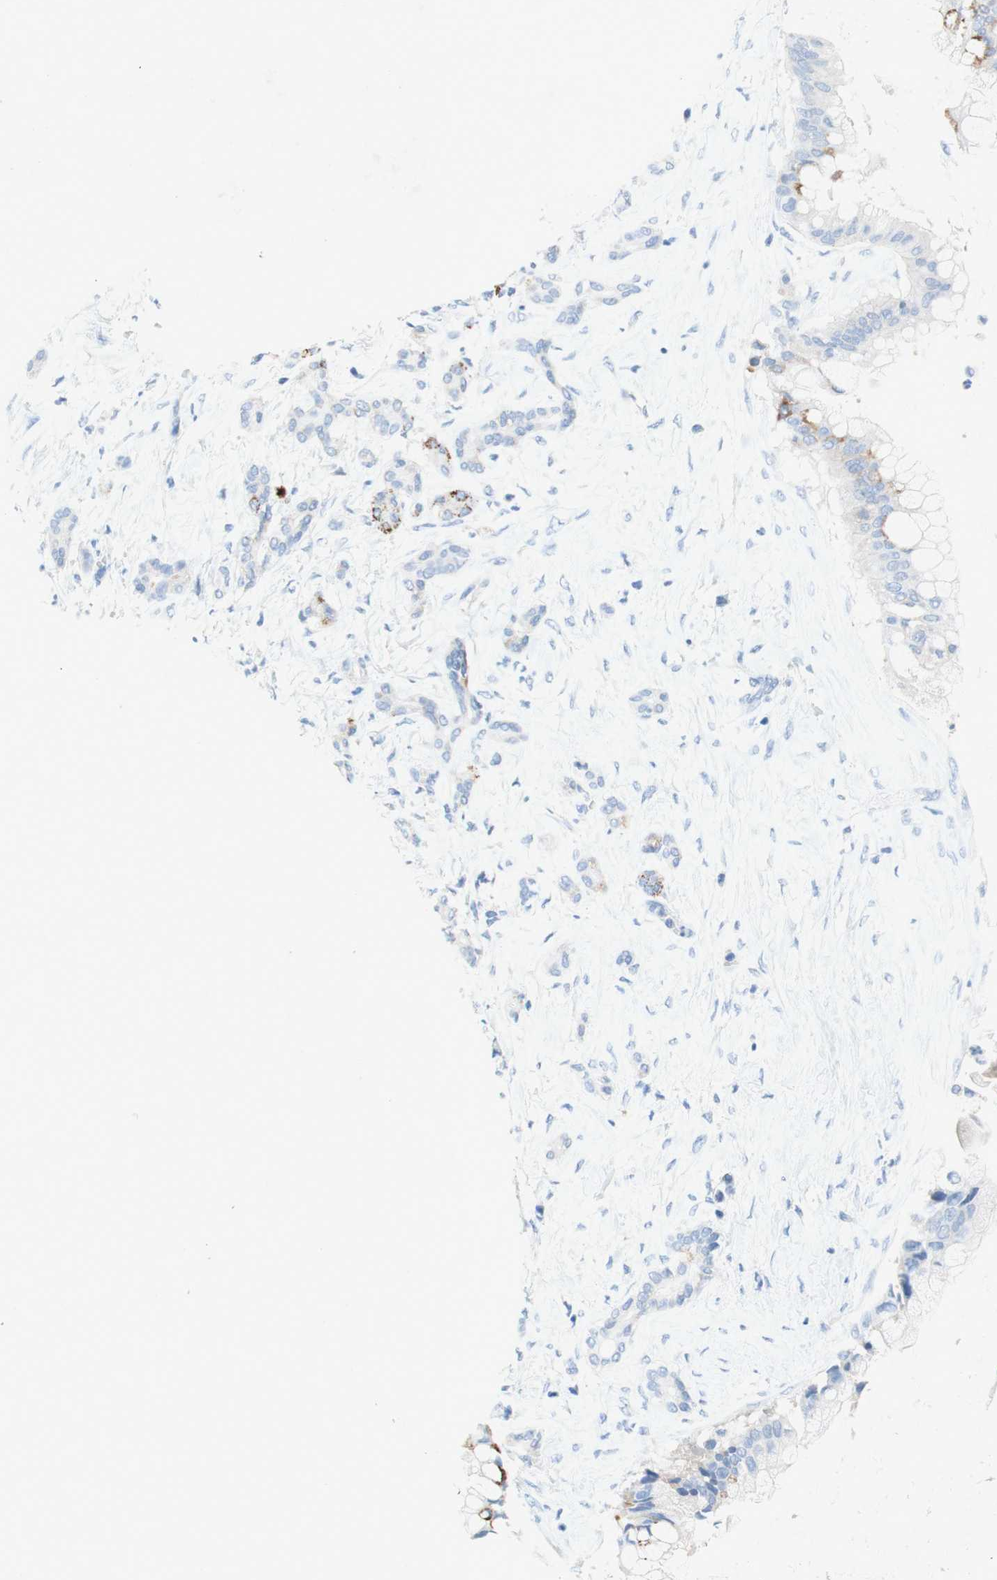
{"staining": {"intensity": "negative", "quantity": "none", "location": "none"}, "tissue": "pancreatic cancer", "cell_type": "Tumor cells", "image_type": "cancer", "snomed": [{"axis": "morphology", "description": "Adenocarcinoma, NOS"}, {"axis": "topography", "description": "Pancreas"}], "caption": "IHC of human pancreatic cancer (adenocarcinoma) demonstrates no positivity in tumor cells. (DAB (3,3'-diaminobenzidine) immunohistochemistry (IHC) with hematoxylin counter stain).", "gene": "POLR2J3", "patient": {"sex": "male", "age": 41}}